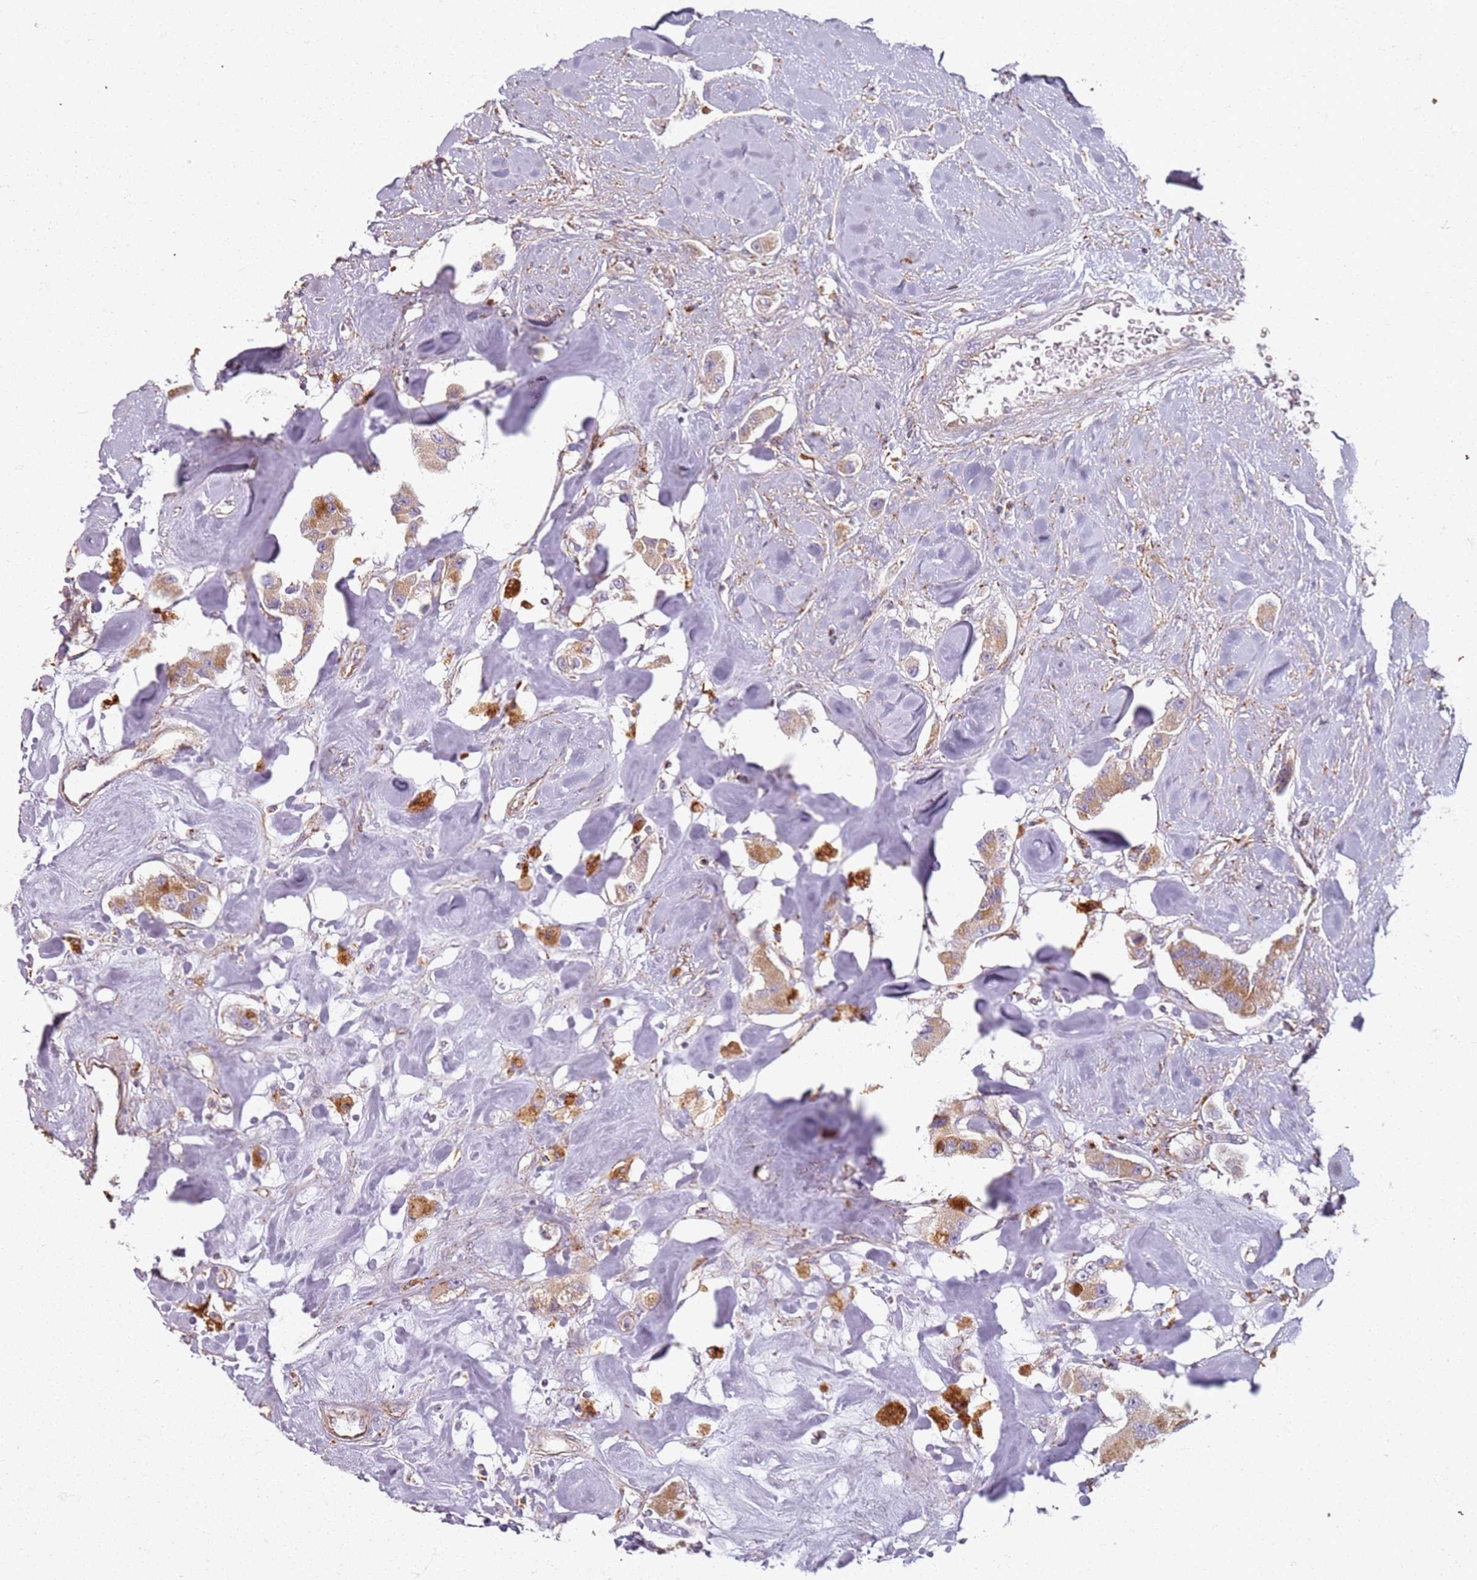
{"staining": {"intensity": "moderate", "quantity": ">75%", "location": "cytoplasmic/membranous"}, "tissue": "carcinoid", "cell_type": "Tumor cells", "image_type": "cancer", "snomed": [{"axis": "morphology", "description": "Carcinoid, malignant, NOS"}, {"axis": "topography", "description": "Pancreas"}], "caption": "Immunohistochemistry (IHC) micrograph of human malignant carcinoid stained for a protein (brown), which reveals medium levels of moderate cytoplasmic/membranous positivity in approximately >75% of tumor cells.", "gene": "PROKR2", "patient": {"sex": "male", "age": 41}}